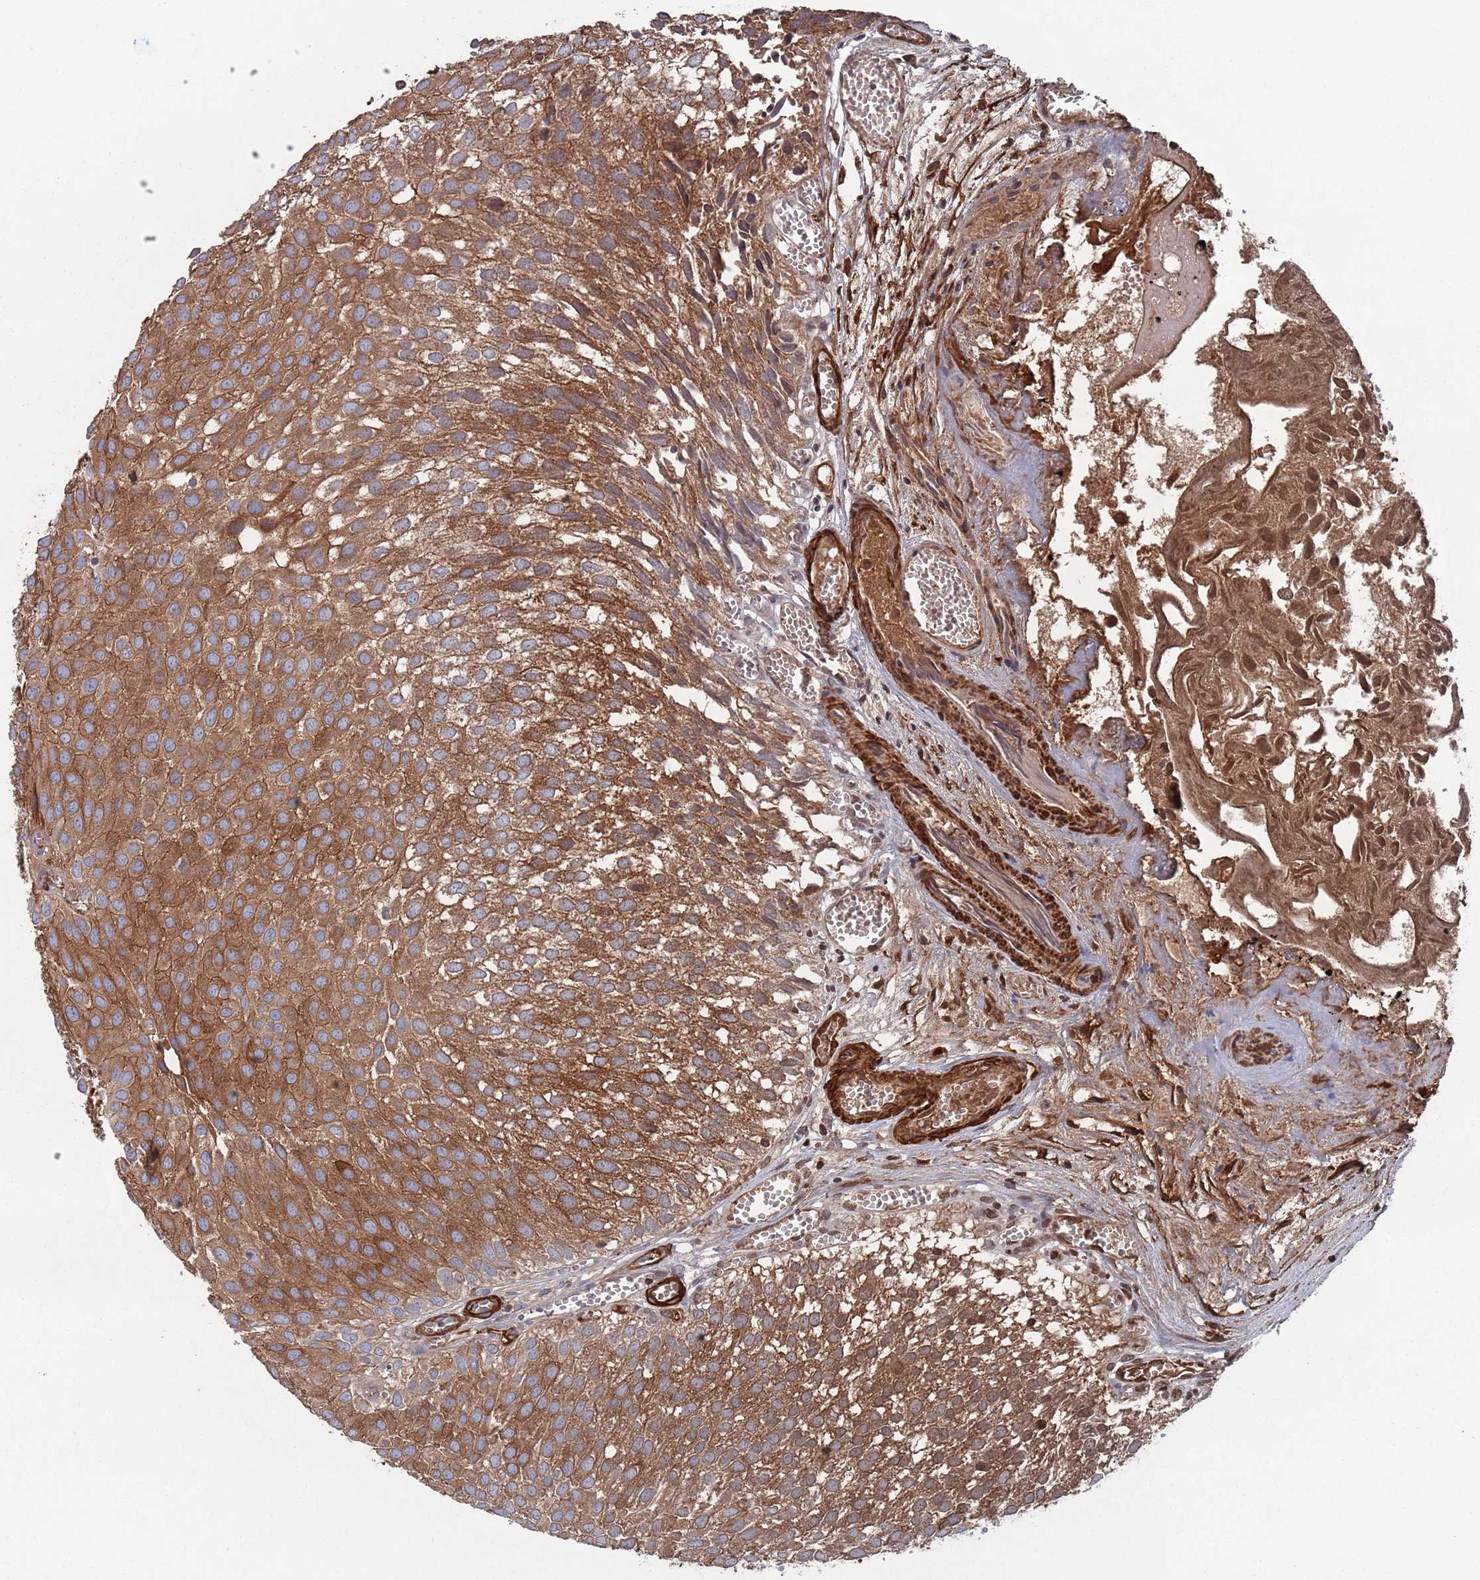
{"staining": {"intensity": "moderate", "quantity": ">75%", "location": "cytoplasmic/membranous"}, "tissue": "urothelial cancer", "cell_type": "Tumor cells", "image_type": "cancer", "snomed": [{"axis": "morphology", "description": "Urothelial carcinoma, Low grade"}, {"axis": "topography", "description": "Urinary bladder"}], "caption": "Brown immunohistochemical staining in urothelial cancer demonstrates moderate cytoplasmic/membranous staining in approximately >75% of tumor cells.", "gene": "PLEKHA4", "patient": {"sex": "male", "age": 88}}